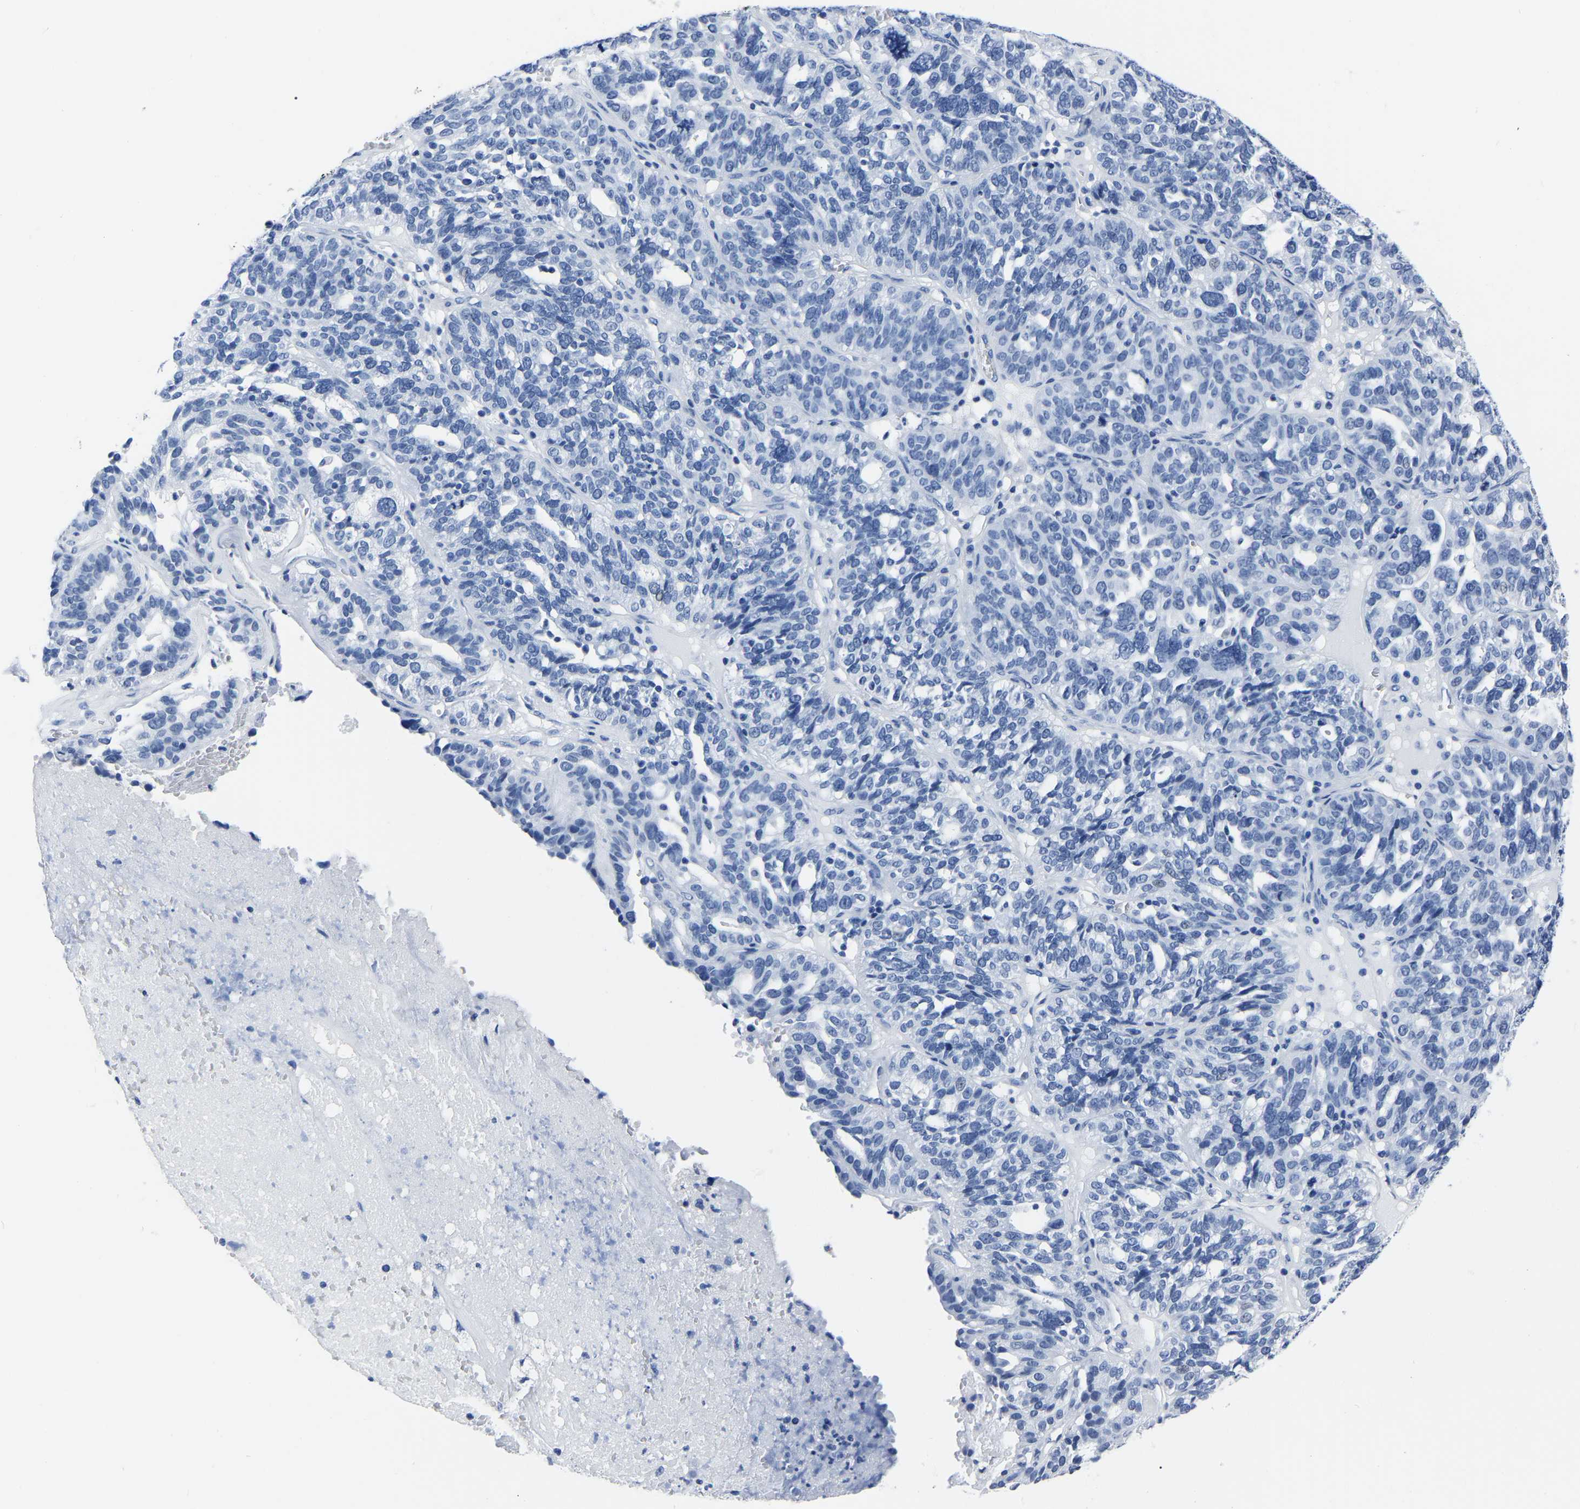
{"staining": {"intensity": "negative", "quantity": "none", "location": "none"}, "tissue": "ovarian cancer", "cell_type": "Tumor cells", "image_type": "cancer", "snomed": [{"axis": "morphology", "description": "Cystadenocarcinoma, serous, NOS"}, {"axis": "topography", "description": "Ovary"}], "caption": "High magnification brightfield microscopy of ovarian serous cystadenocarcinoma stained with DAB (brown) and counterstained with hematoxylin (blue): tumor cells show no significant positivity.", "gene": "IMPG2", "patient": {"sex": "female", "age": 59}}